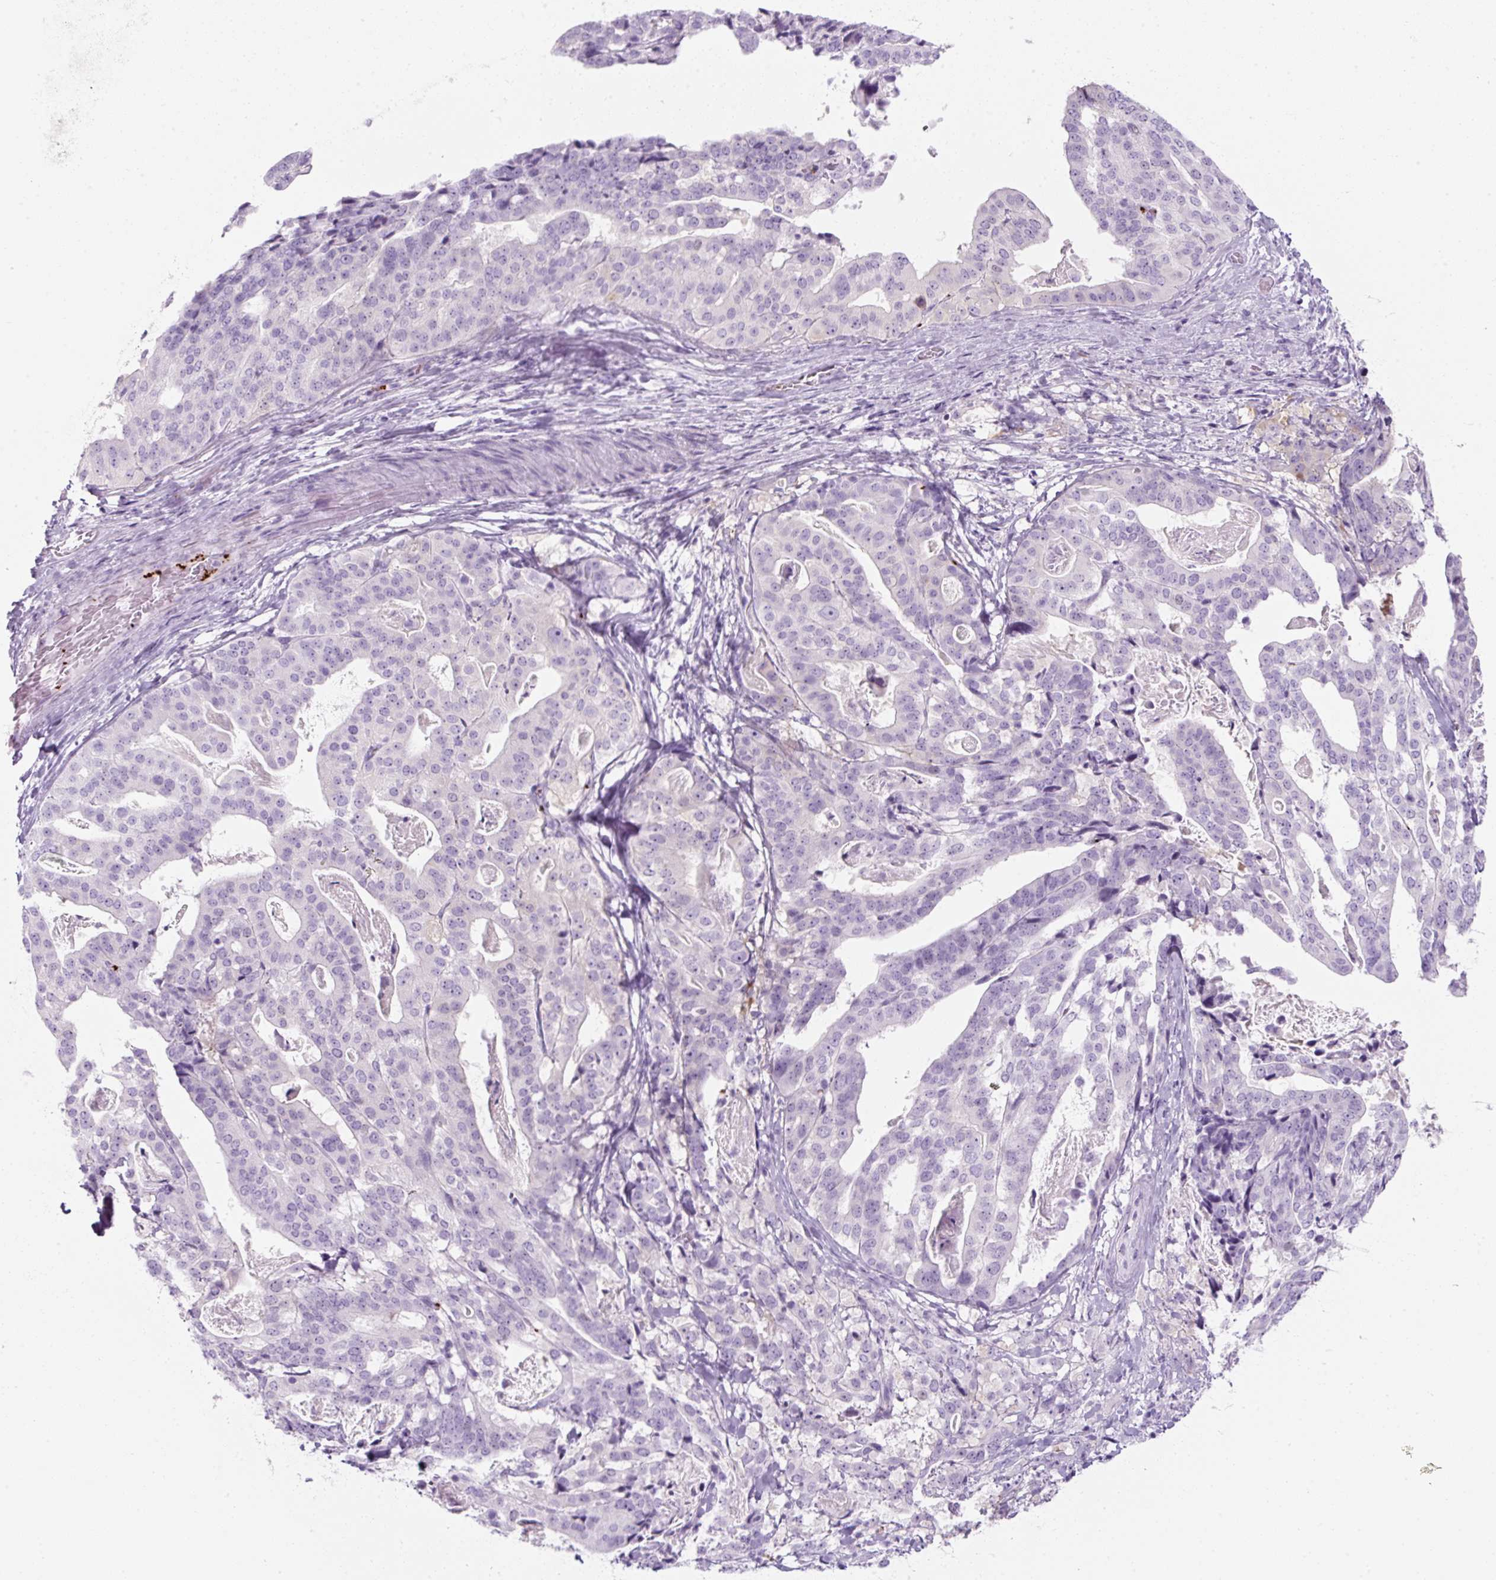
{"staining": {"intensity": "negative", "quantity": "none", "location": "none"}, "tissue": "stomach cancer", "cell_type": "Tumor cells", "image_type": "cancer", "snomed": [{"axis": "morphology", "description": "Adenocarcinoma, NOS"}, {"axis": "topography", "description": "Stomach"}], "caption": "A high-resolution photomicrograph shows immunohistochemistry staining of stomach cancer (adenocarcinoma), which demonstrates no significant positivity in tumor cells. (DAB (3,3'-diaminobenzidine) IHC with hematoxylin counter stain).", "gene": "PF4V1", "patient": {"sex": "male", "age": 48}}